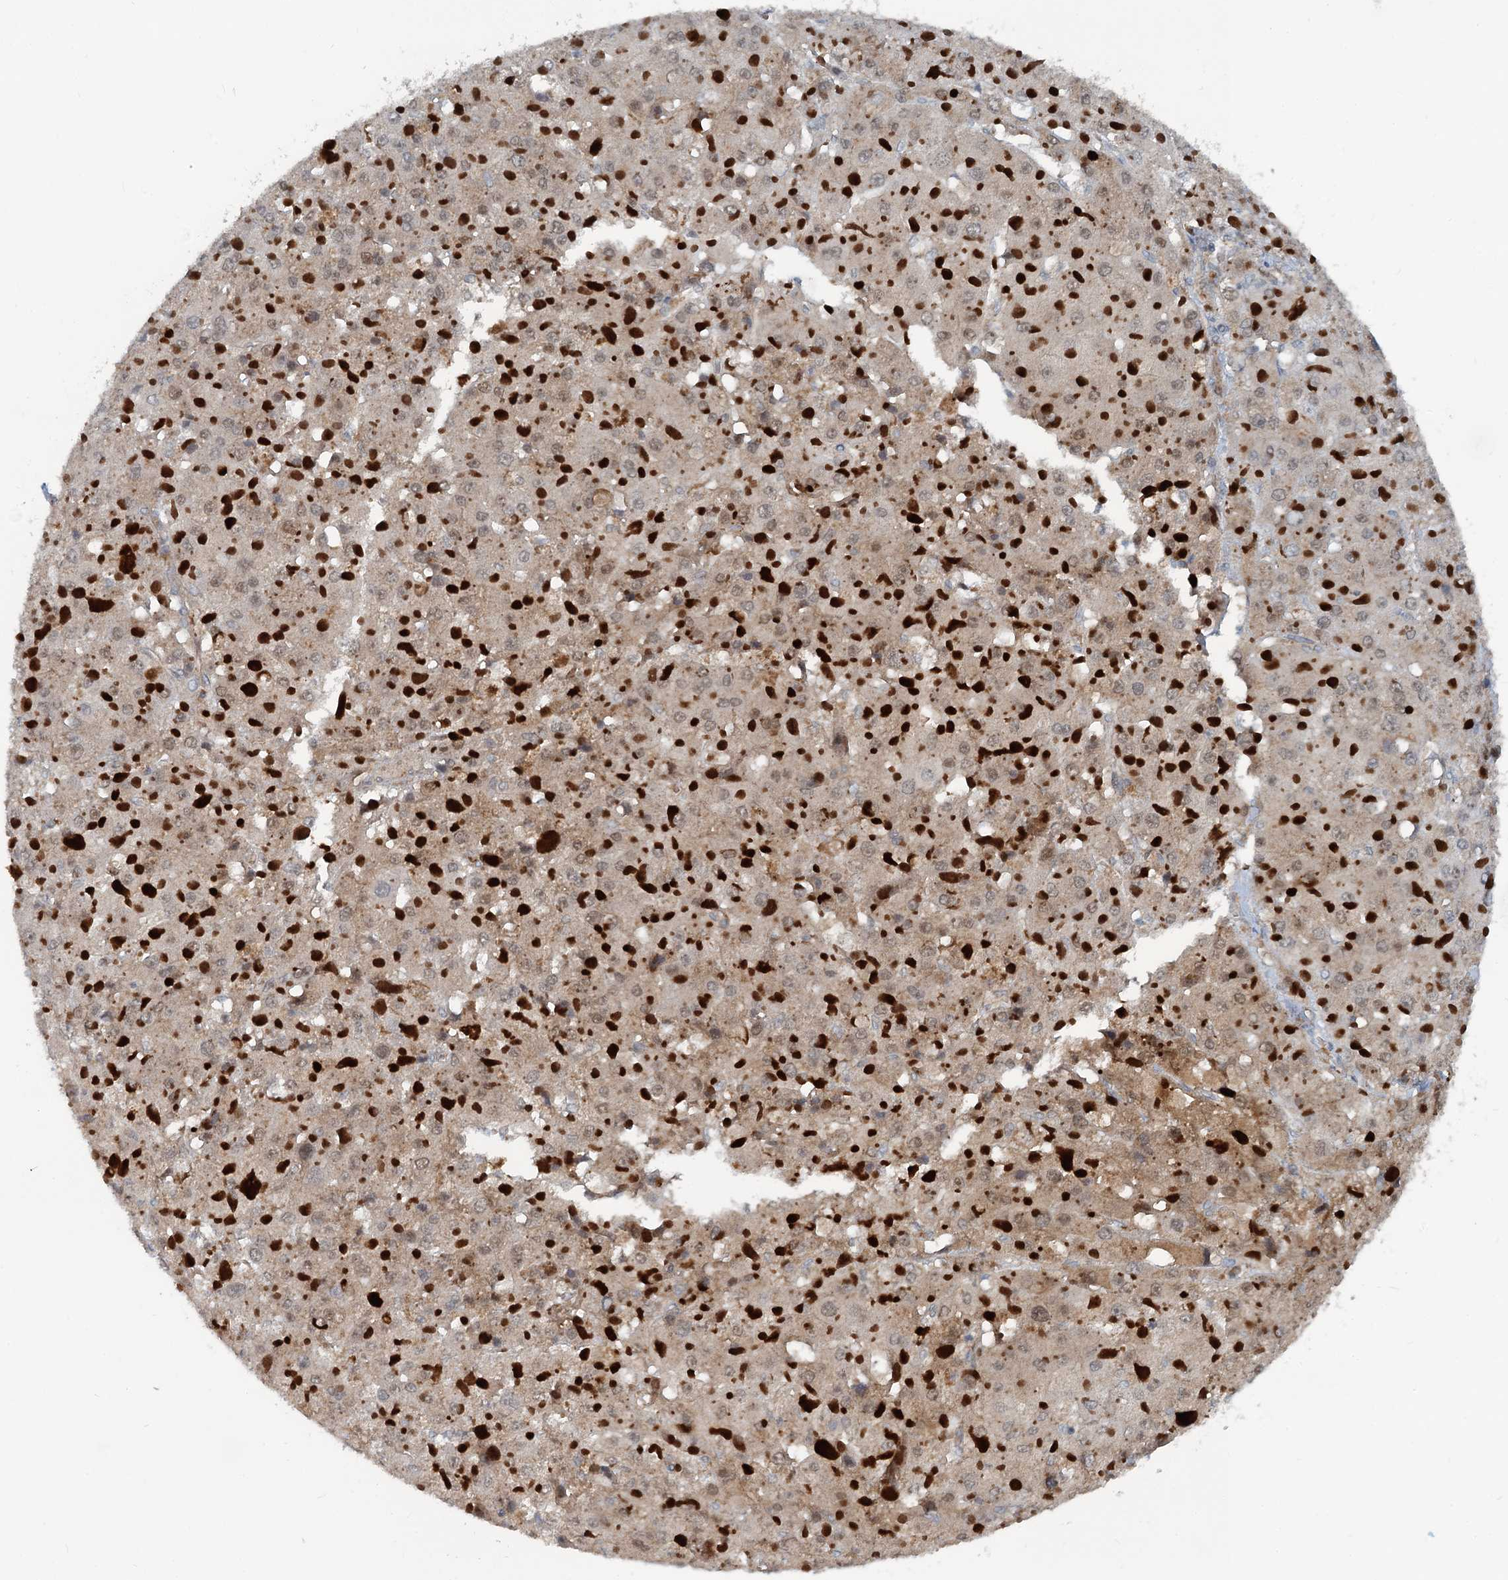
{"staining": {"intensity": "weak", "quantity": ">75%", "location": "cytoplasmic/membranous,nuclear"}, "tissue": "liver cancer", "cell_type": "Tumor cells", "image_type": "cancer", "snomed": [{"axis": "morphology", "description": "Carcinoma, Hepatocellular, NOS"}, {"axis": "topography", "description": "Liver"}], "caption": "Liver cancer (hepatocellular carcinoma) was stained to show a protein in brown. There is low levels of weak cytoplasmic/membranous and nuclear positivity in about >75% of tumor cells.", "gene": "GCLM", "patient": {"sex": "female", "age": 73}}